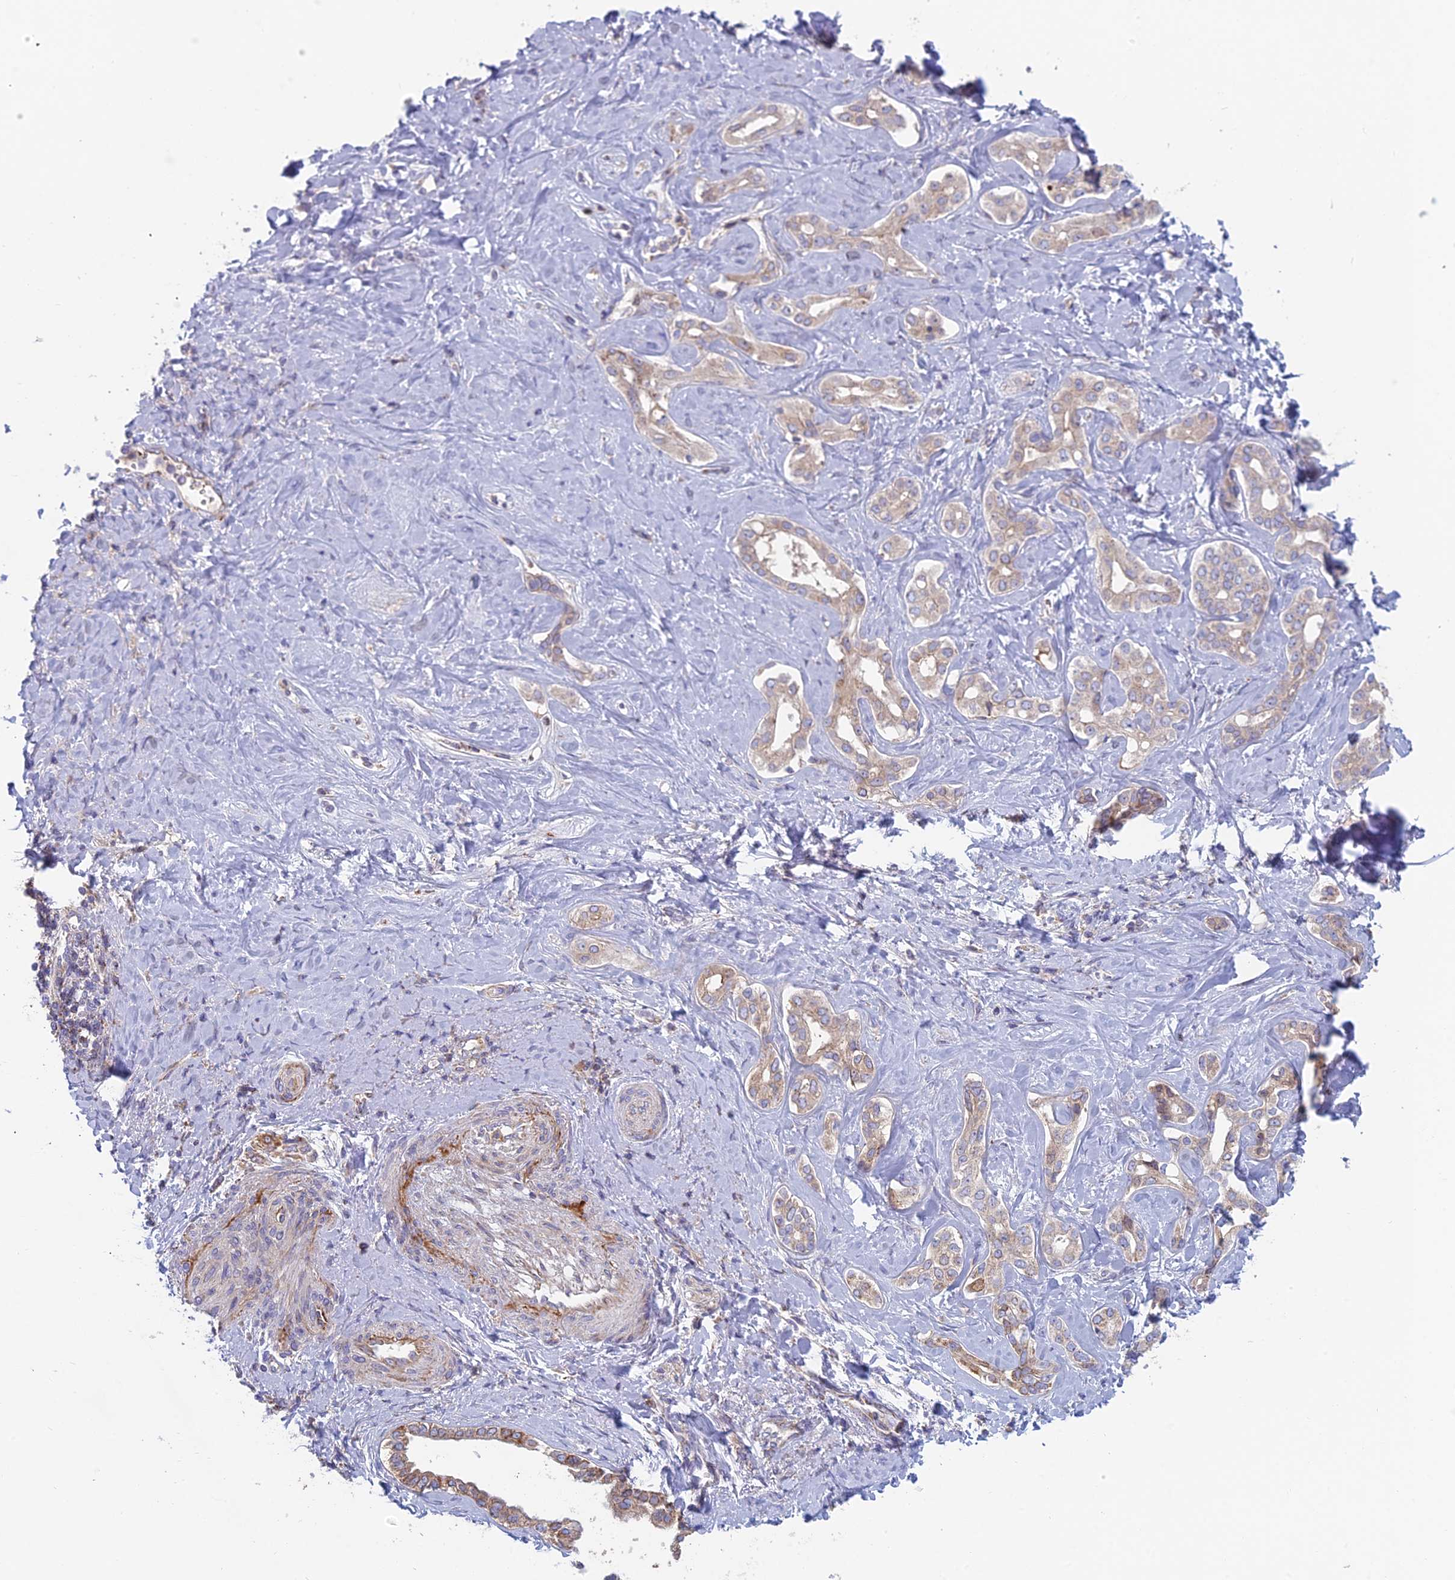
{"staining": {"intensity": "negative", "quantity": "none", "location": "none"}, "tissue": "liver cancer", "cell_type": "Tumor cells", "image_type": "cancer", "snomed": [{"axis": "morphology", "description": "Cholangiocarcinoma"}, {"axis": "topography", "description": "Liver"}], "caption": "High magnification brightfield microscopy of liver cholangiocarcinoma stained with DAB (3,3'-diaminobenzidine) (brown) and counterstained with hematoxylin (blue): tumor cells show no significant staining.", "gene": "IFTAP", "patient": {"sex": "female", "age": 77}}